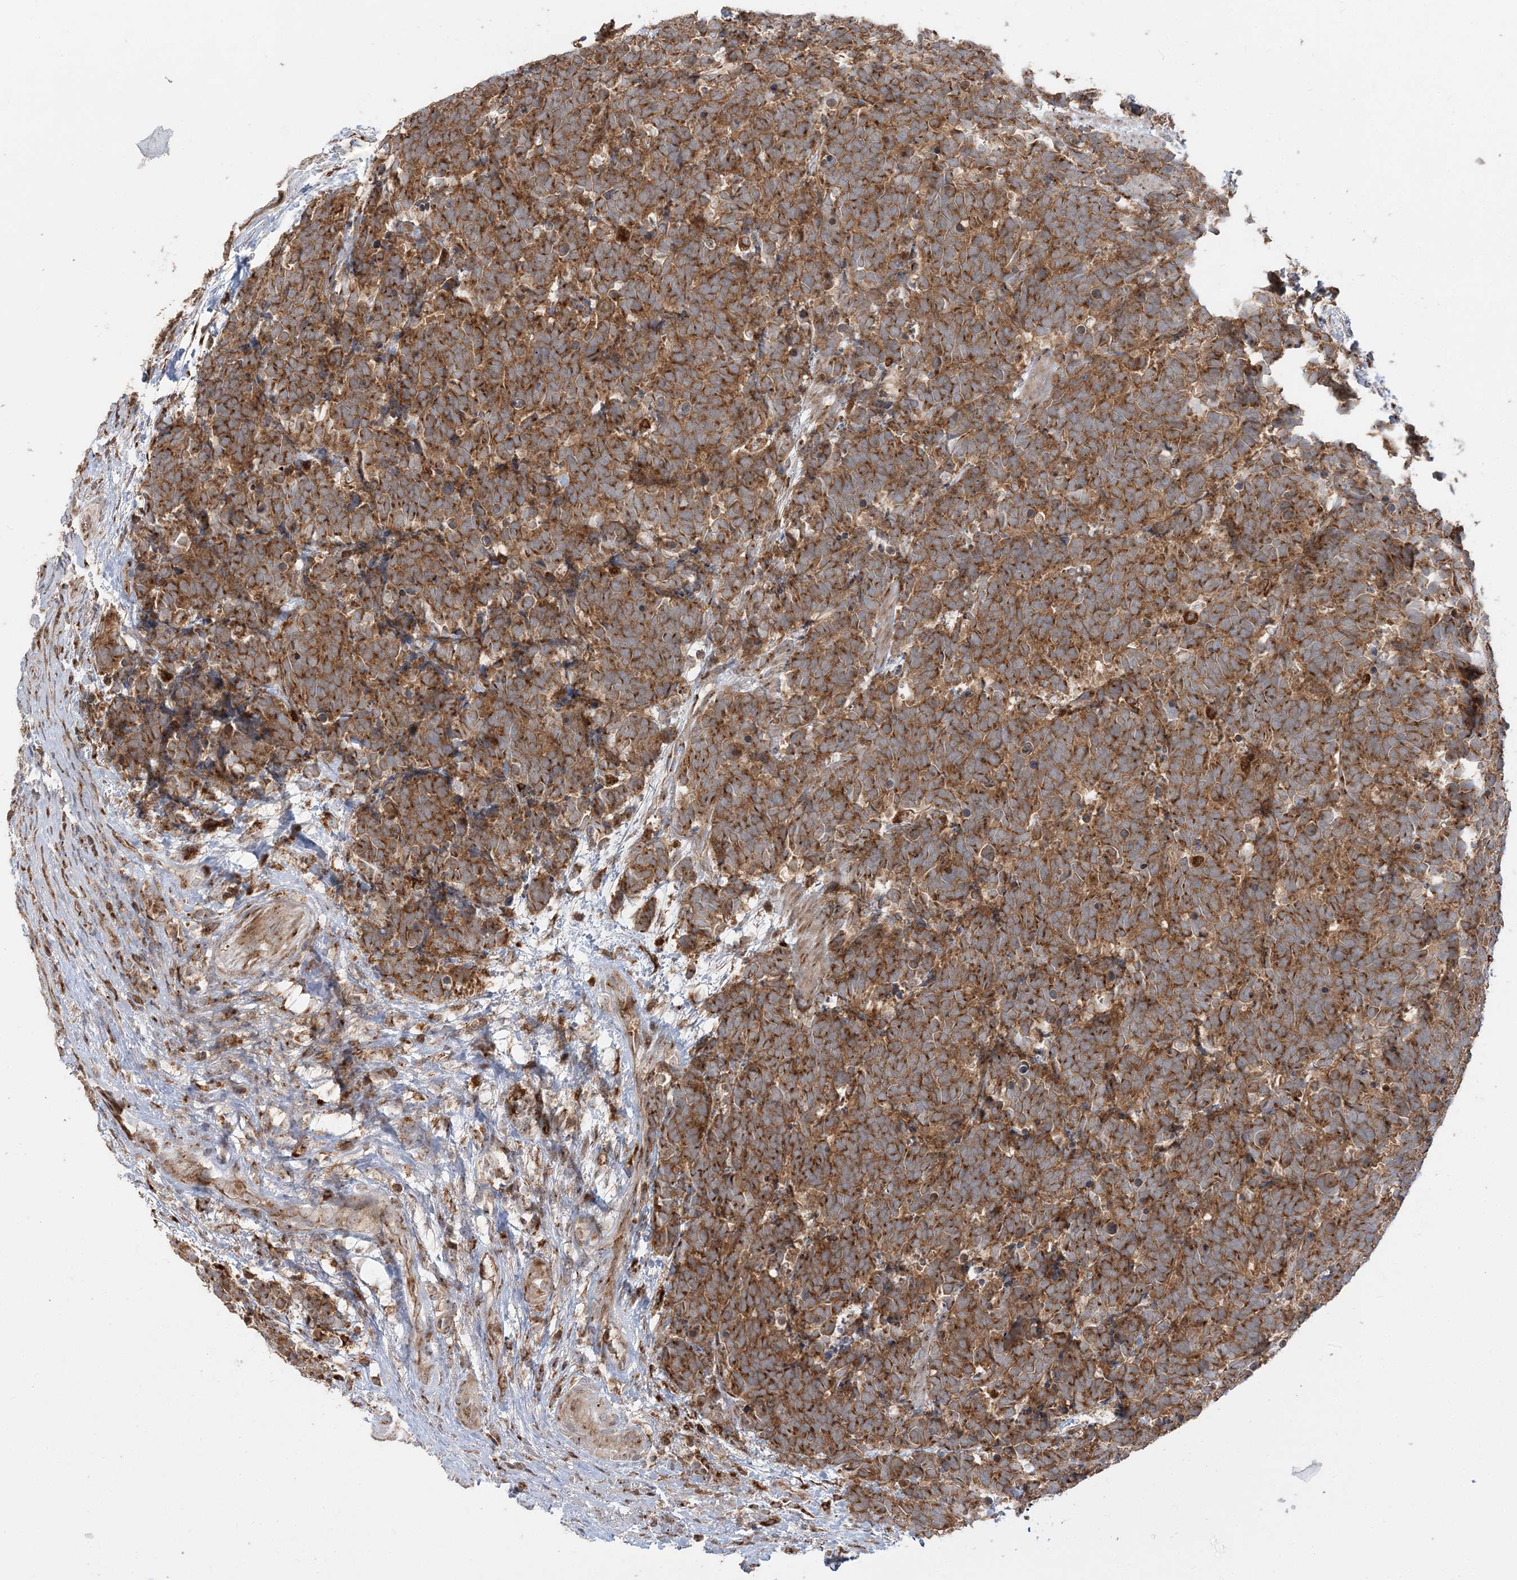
{"staining": {"intensity": "moderate", "quantity": ">75%", "location": "cytoplasmic/membranous"}, "tissue": "carcinoid", "cell_type": "Tumor cells", "image_type": "cancer", "snomed": [{"axis": "morphology", "description": "Carcinoma, NOS"}, {"axis": "morphology", "description": "Carcinoid, malignant, NOS"}, {"axis": "topography", "description": "Urinary bladder"}], "caption": "A brown stain highlights moderate cytoplasmic/membranous expression of a protein in carcinoid (malignant) tumor cells.", "gene": "ABCC3", "patient": {"sex": "male", "age": 57}}